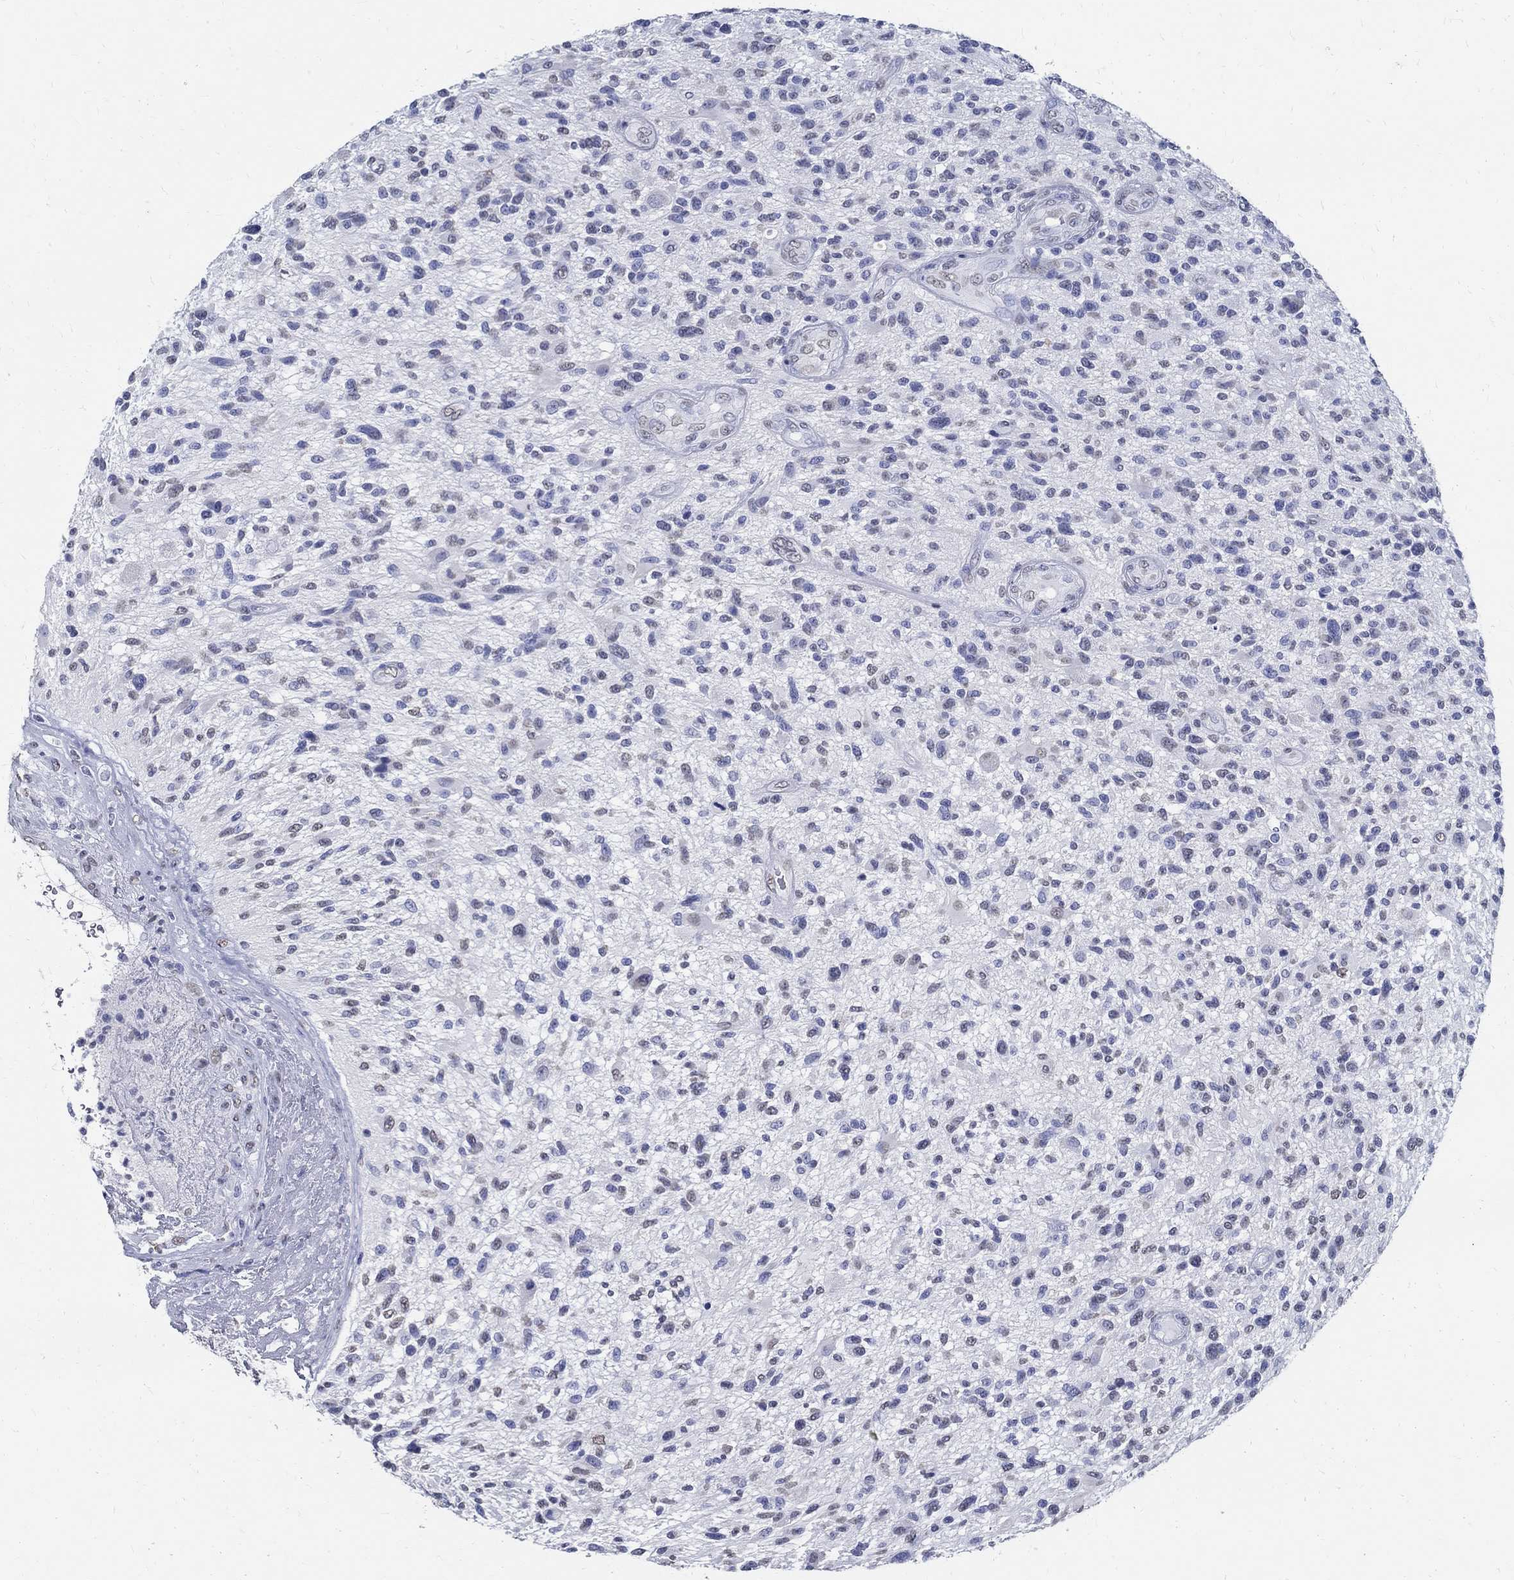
{"staining": {"intensity": "weak", "quantity": "<25%", "location": "nuclear"}, "tissue": "glioma", "cell_type": "Tumor cells", "image_type": "cancer", "snomed": [{"axis": "morphology", "description": "Glioma, malignant, High grade"}, {"axis": "topography", "description": "Brain"}], "caption": "Immunohistochemical staining of malignant glioma (high-grade) reveals no significant positivity in tumor cells.", "gene": "TSPAN16", "patient": {"sex": "male", "age": 47}}